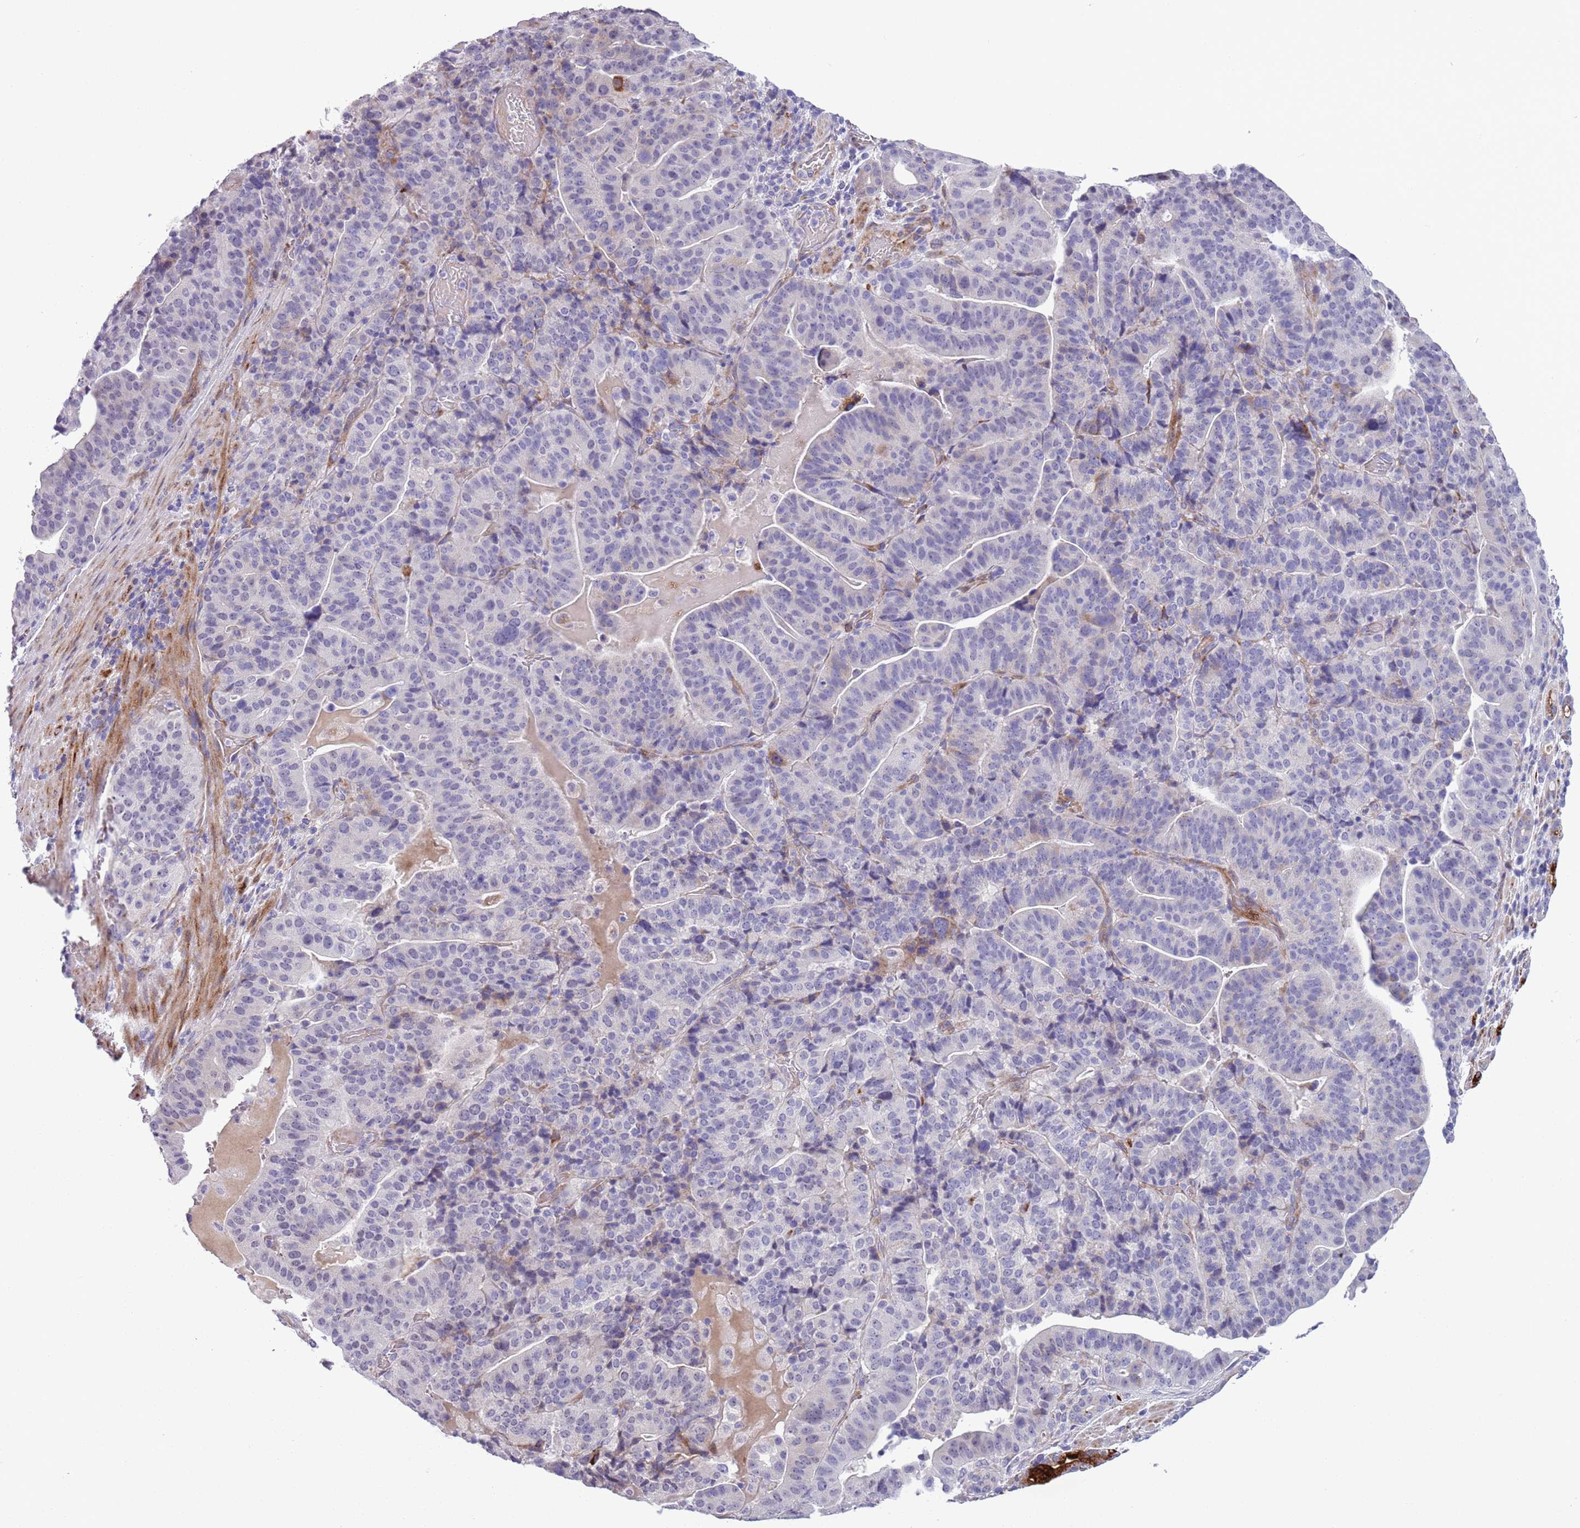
{"staining": {"intensity": "negative", "quantity": "none", "location": "none"}, "tissue": "stomach cancer", "cell_type": "Tumor cells", "image_type": "cancer", "snomed": [{"axis": "morphology", "description": "Adenocarcinoma, NOS"}, {"axis": "topography", "description": "Stomach"}], "caption": "Tumor cells are negative for brown protein staining in stomach cancer.", "gene": "MRPL32", "patient": {"sex": "male", "age": 48}}